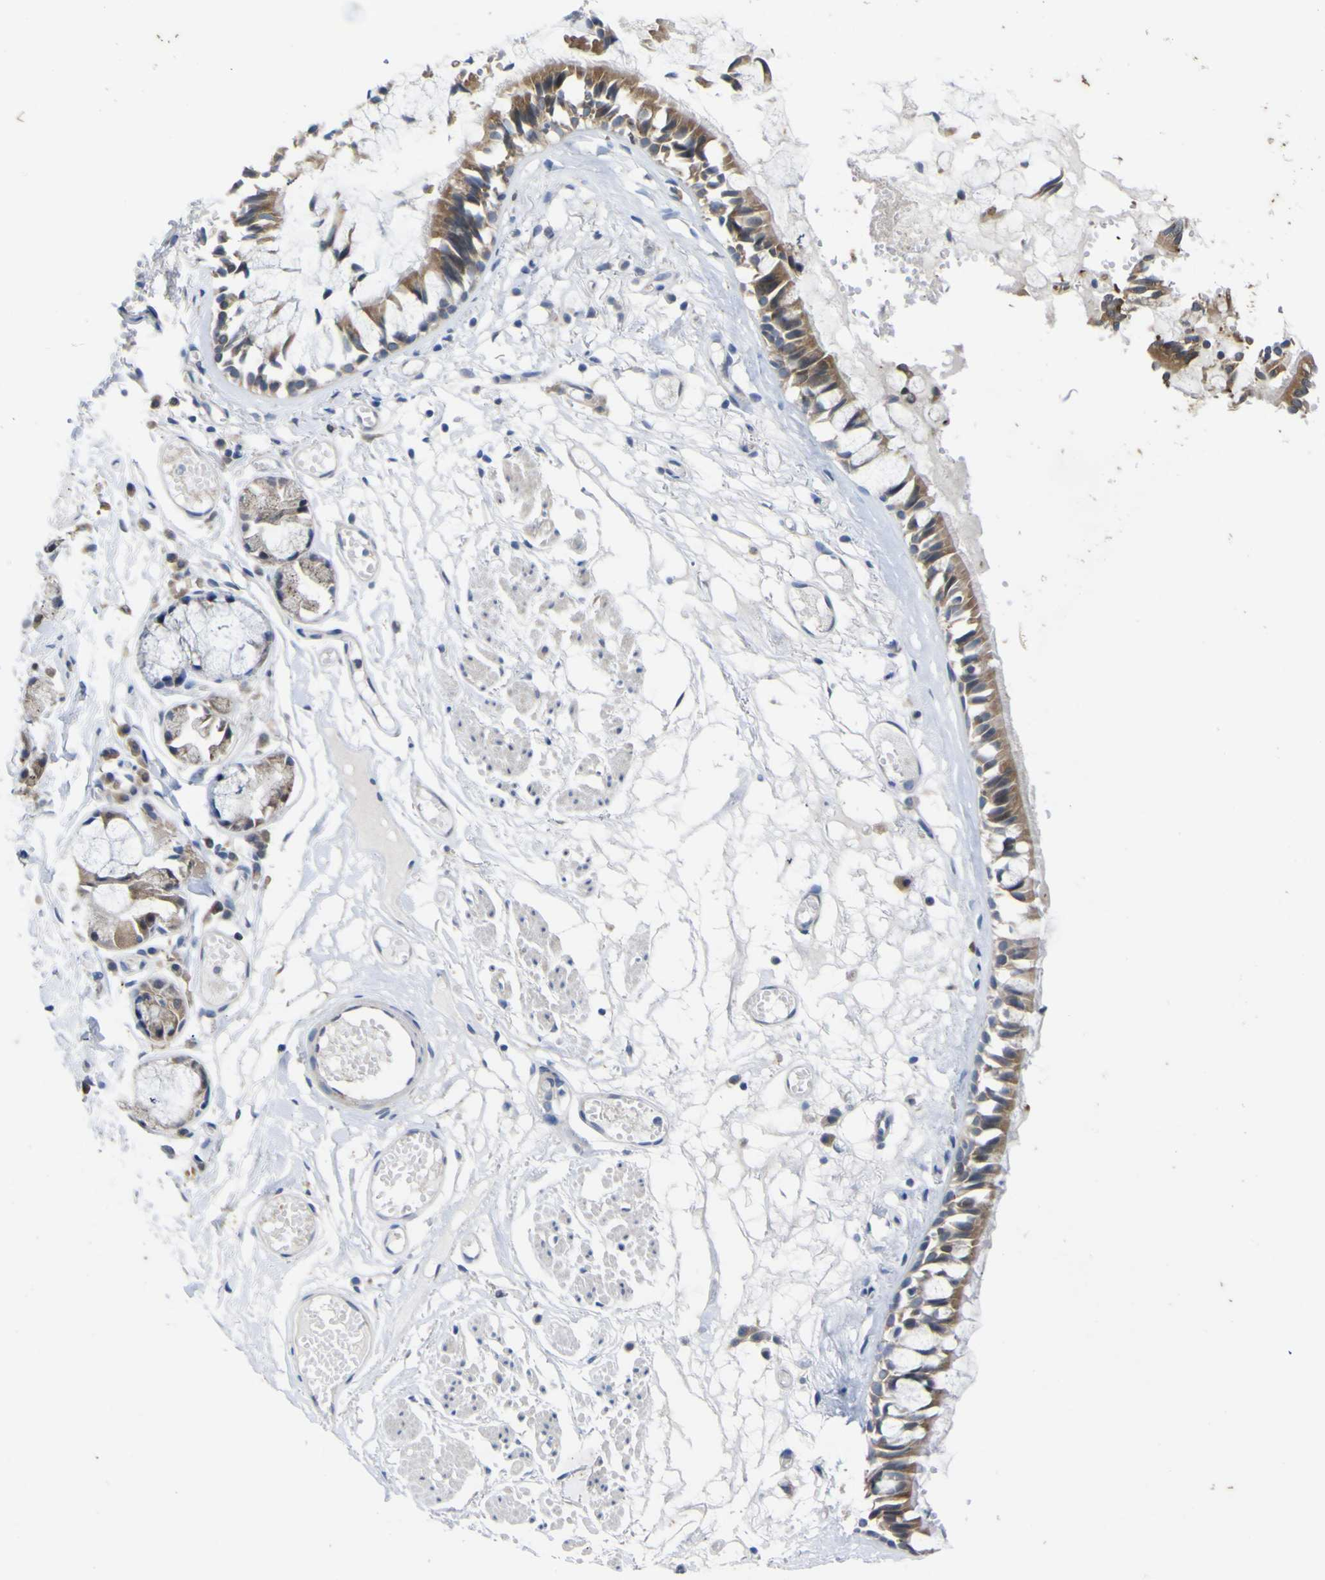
{"staining": {"intensity": "moderate", "quantity": ">75%", "location": "cytoplasmic/membranous"}, "tissue": "bronchus", "cell_type": "Respiratory epithelial cells", "image_type": "normal", "snomed": [{"axis": "morphology", "description": "Normal tissue, NOS"}, {"axis": "morphology", "description": "Inflammation, NOS"}, {"axis": "topography", "description": "Cartilage tissue"}, {"axis": "topography", "description": "Lung"}], "caption": "A brown stain highlights moderate cytoplasmic/membranous positivity of a protein in respiratory epithelial cells of normal human bronchus. The staining was performed using DAB, with brown indicating positive protein expression. Nuclei are stained blue with hematoxylin.", "gene": "TNFRSF11A", "patient": {"sex": "male", "age": 71}}